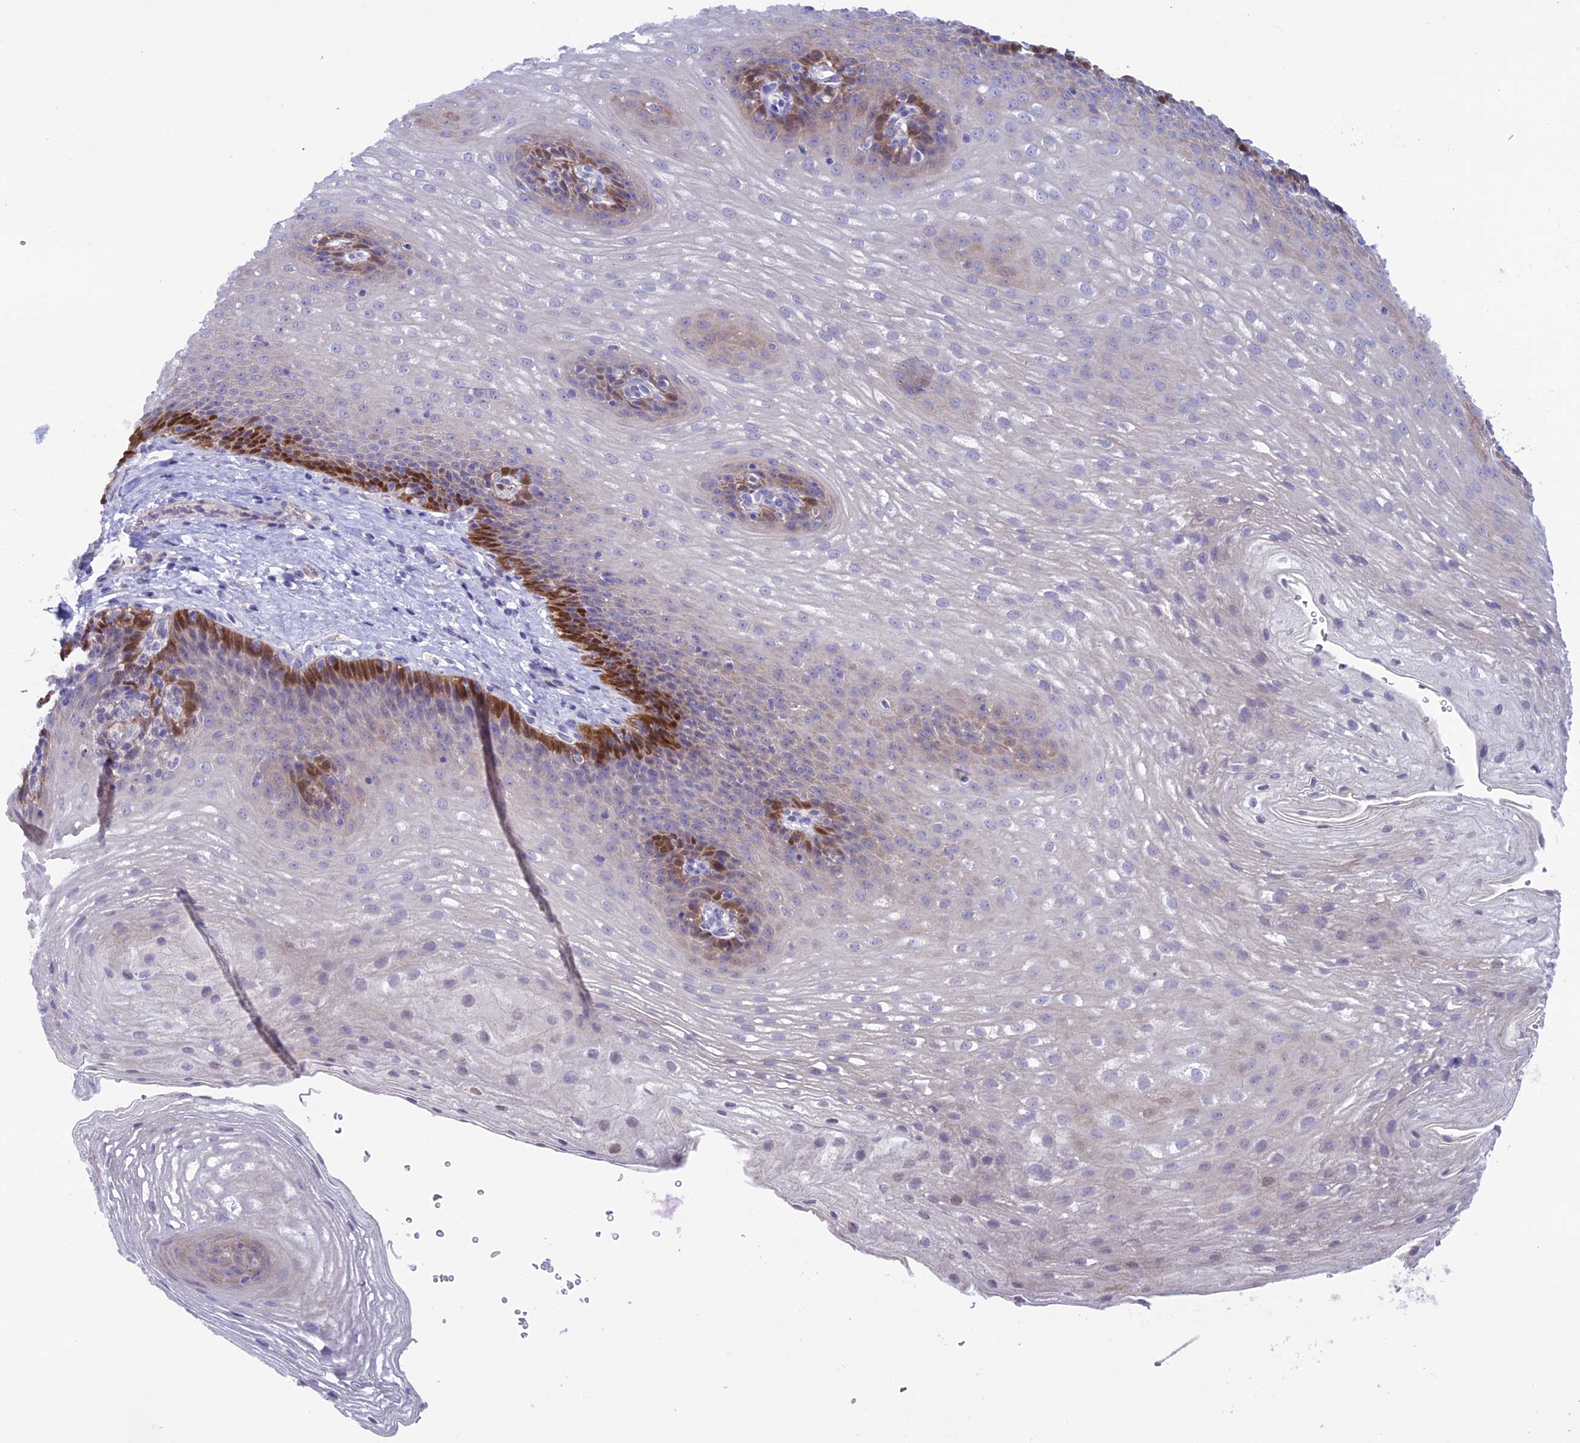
{"staining": {"intensity": "moderate", "quantity": "<25%", "location": "cytoplasmic/membranous,nuclear"}, "tissue": "esophagus", "cell_type": "Squamous epithelial cells", "image_type": "normal", "snomed": [{"axis": "morphology", "description": "Normal tissue, NOS"}, {"axis": "topography", "description": "Esophagus"}], "caption": "The histopathology image demonstrates immunohistochemical staining of unremarkable esophagus. There is moderate cytoplasmic/membranous,nuclear positivity is appreciated in approximately <25% of squamous epithelial cells.", "gene": "IGSF6", "patient": {"sex": "female", "age": 66}}